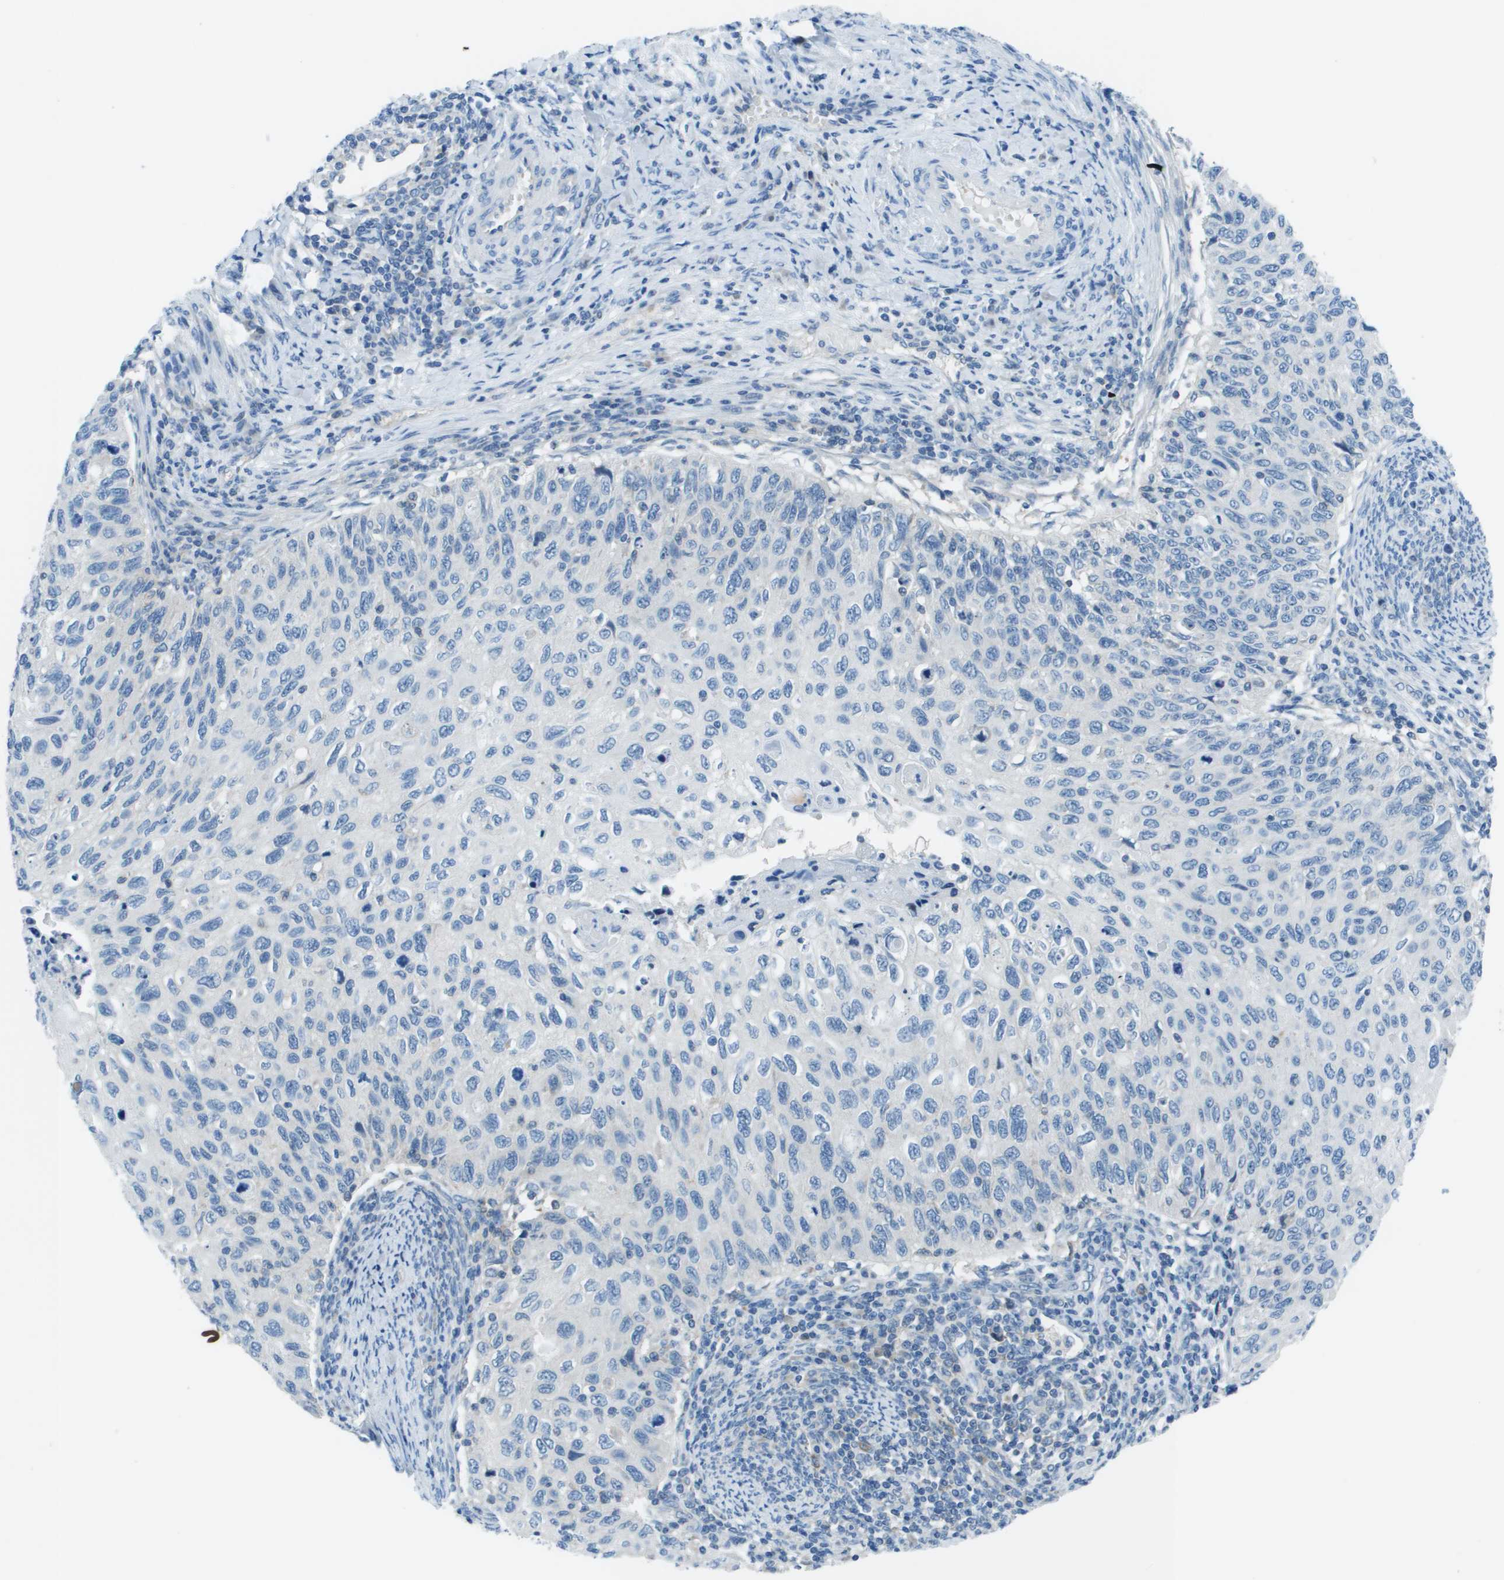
{"staining": {"intensity": "negative", "quantity": "none", "location": "none"}, "tissue": "cervical cancer", "cell_type": "Tumor cells", "image_type": "cancer", "snomed": [{"axis": "morphology", "description": "Squamous cell carcinoma, NOS"}, {"axis": "topography", "description": "Cervix"}], "caption": "There is no significant expression in tumor cells of cervical squamous cell carcinoma.", "gene": "STIP1", "patient": {"sex": "female", "age": 70}}